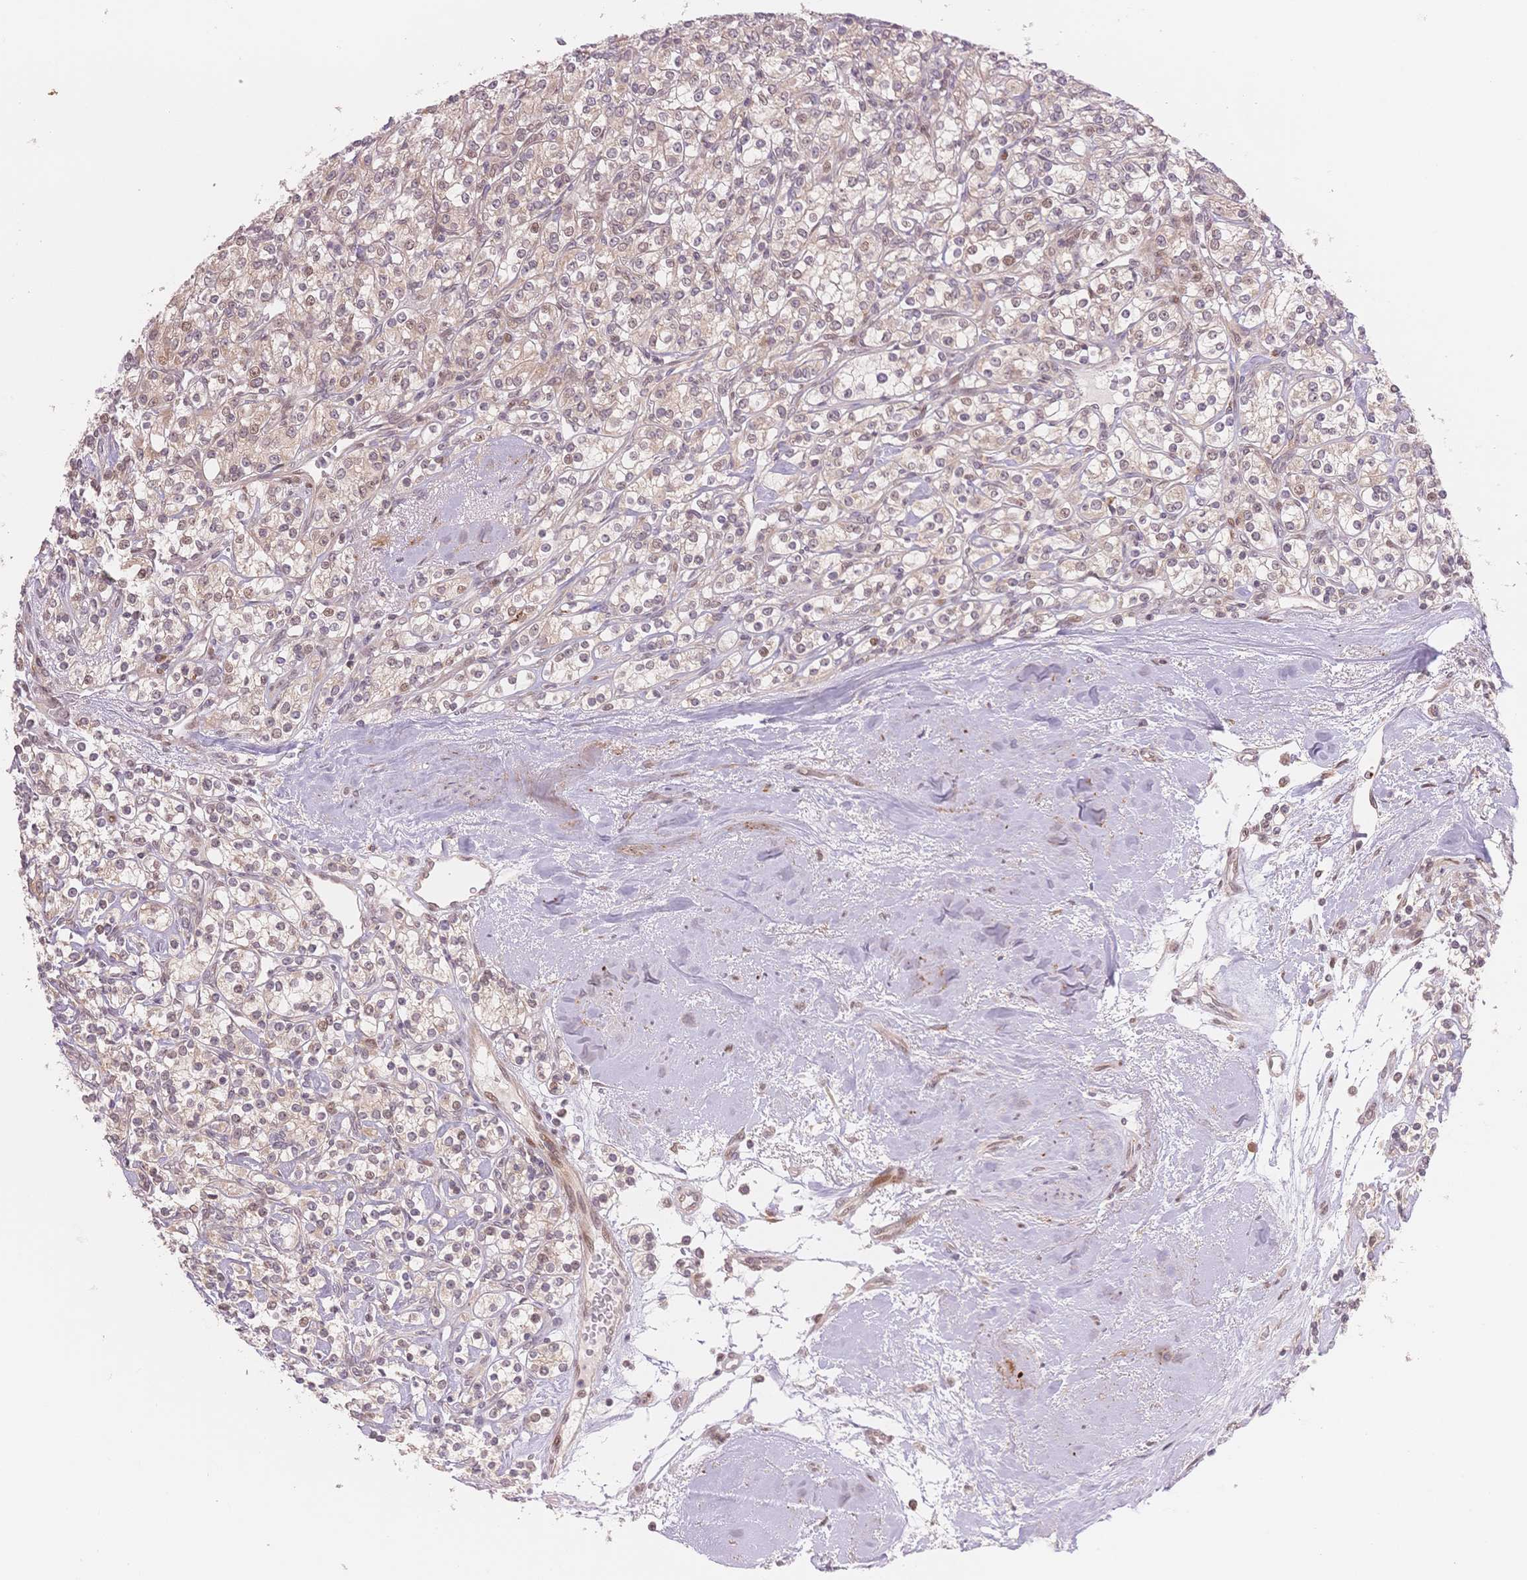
{"staining": {"intensity": "weak", "quantity": "25%-75%", "location": "cytoplasmic/membranous,nuclear"}, "tissue": "renal cancer", "cell_type": "Tumor cells", "image_type": "cancer", "snomed": [{"axis": "morphology", "description": "Adenocarcinoma, NOS"}, {"axis": "topography", "description": "Kidney"}], "caption": "This histopathology image demonstrates adenocarcinoma (renal) stained with immunohistochemistry (IHC) to label a protein in brown. The cytoplasmic/membranous and nuclear of tumor cells show weak positivity for the protein. Nuclei are counter-stained blue.", "gene": "STK39", "patient": {"sex": "male", "age": 77}}